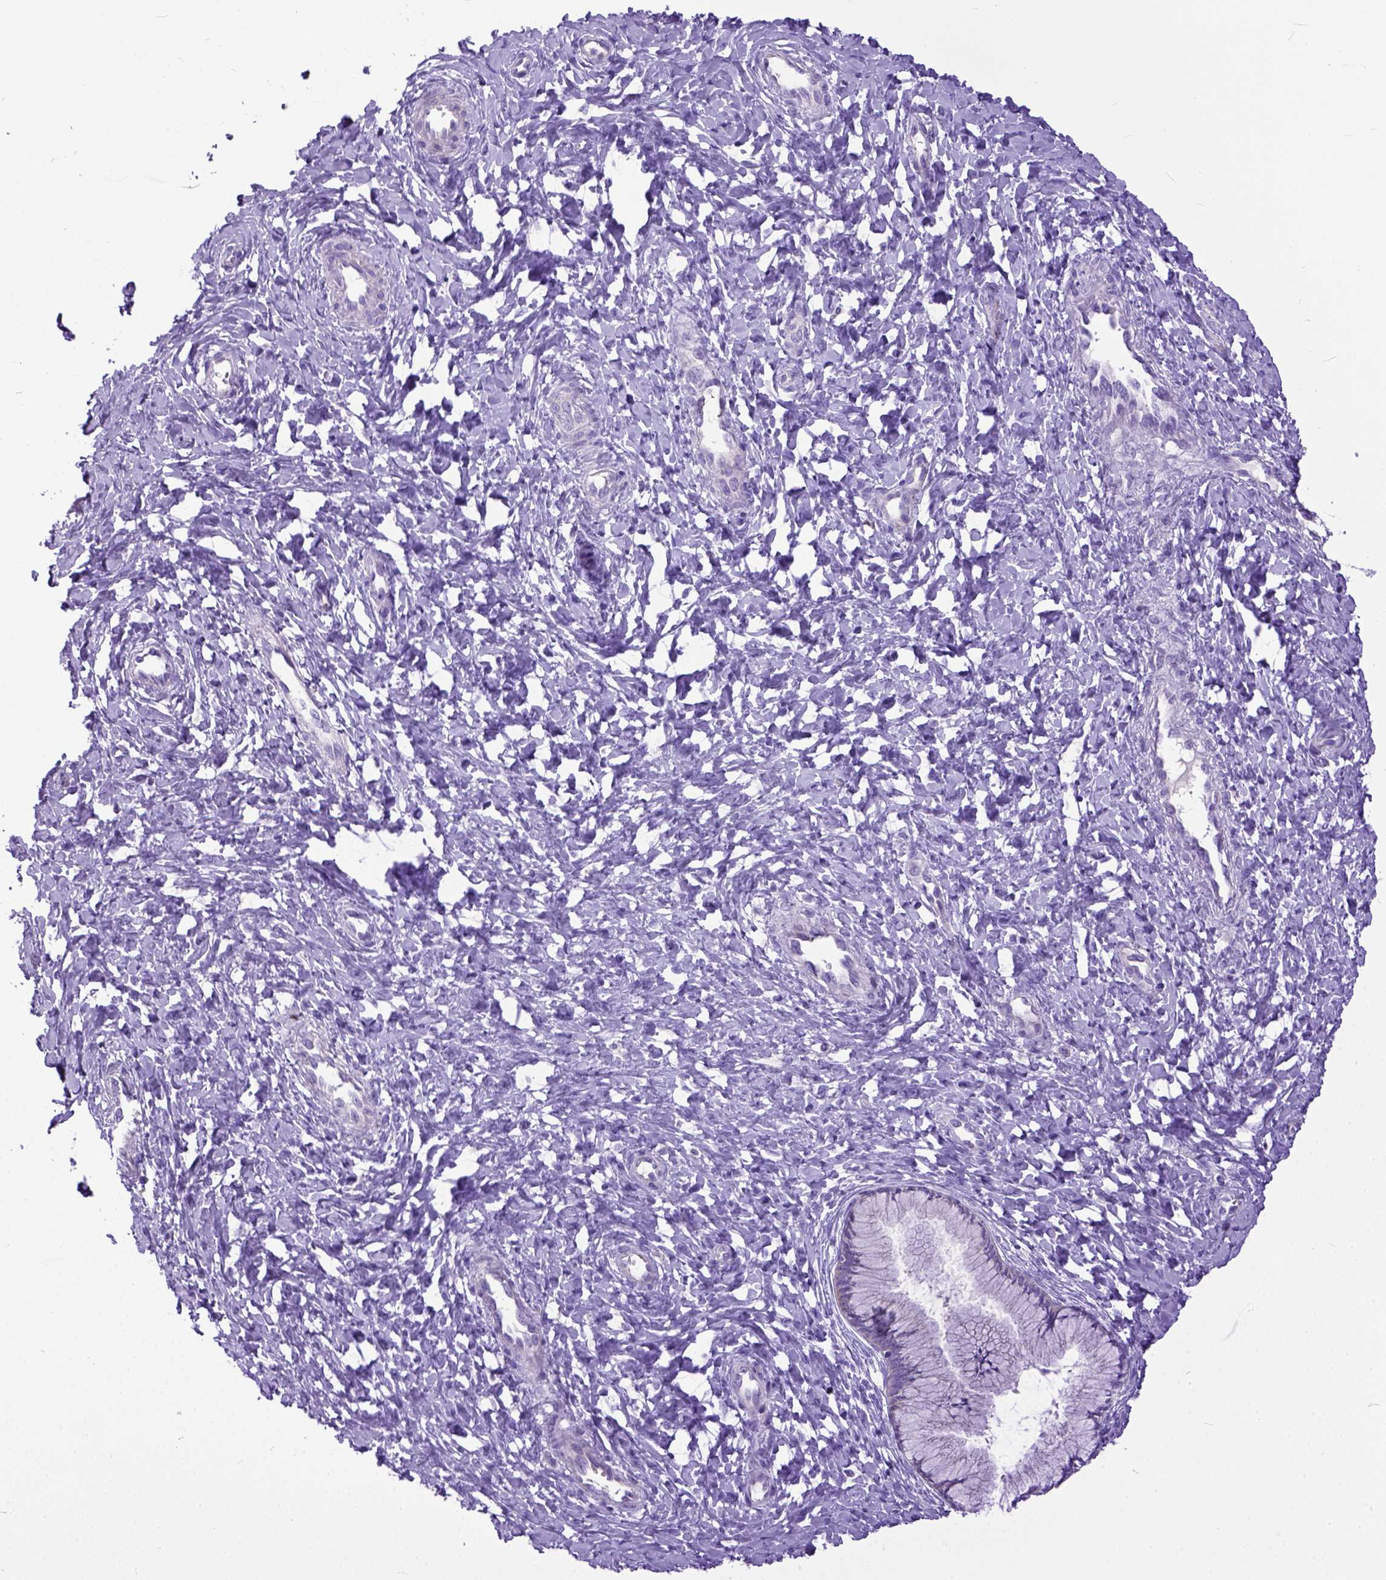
{"staining": {"intensity": "negative", "quantity": "none", "location": "none"}, "tissue": "cervix", "cell_type": "Glandular cells", "image_type": "normal", "snomed": [{"axis": "morphology", "description": "Normal tissue, NOS"}, {"axis": "topography", "description": "Cervix"}], "caption": "Micrograph shows no protein positivity in glandular cells of benign cervix.", "gene": "CRB1", "patient": {"sex": "female", "age": 37}}